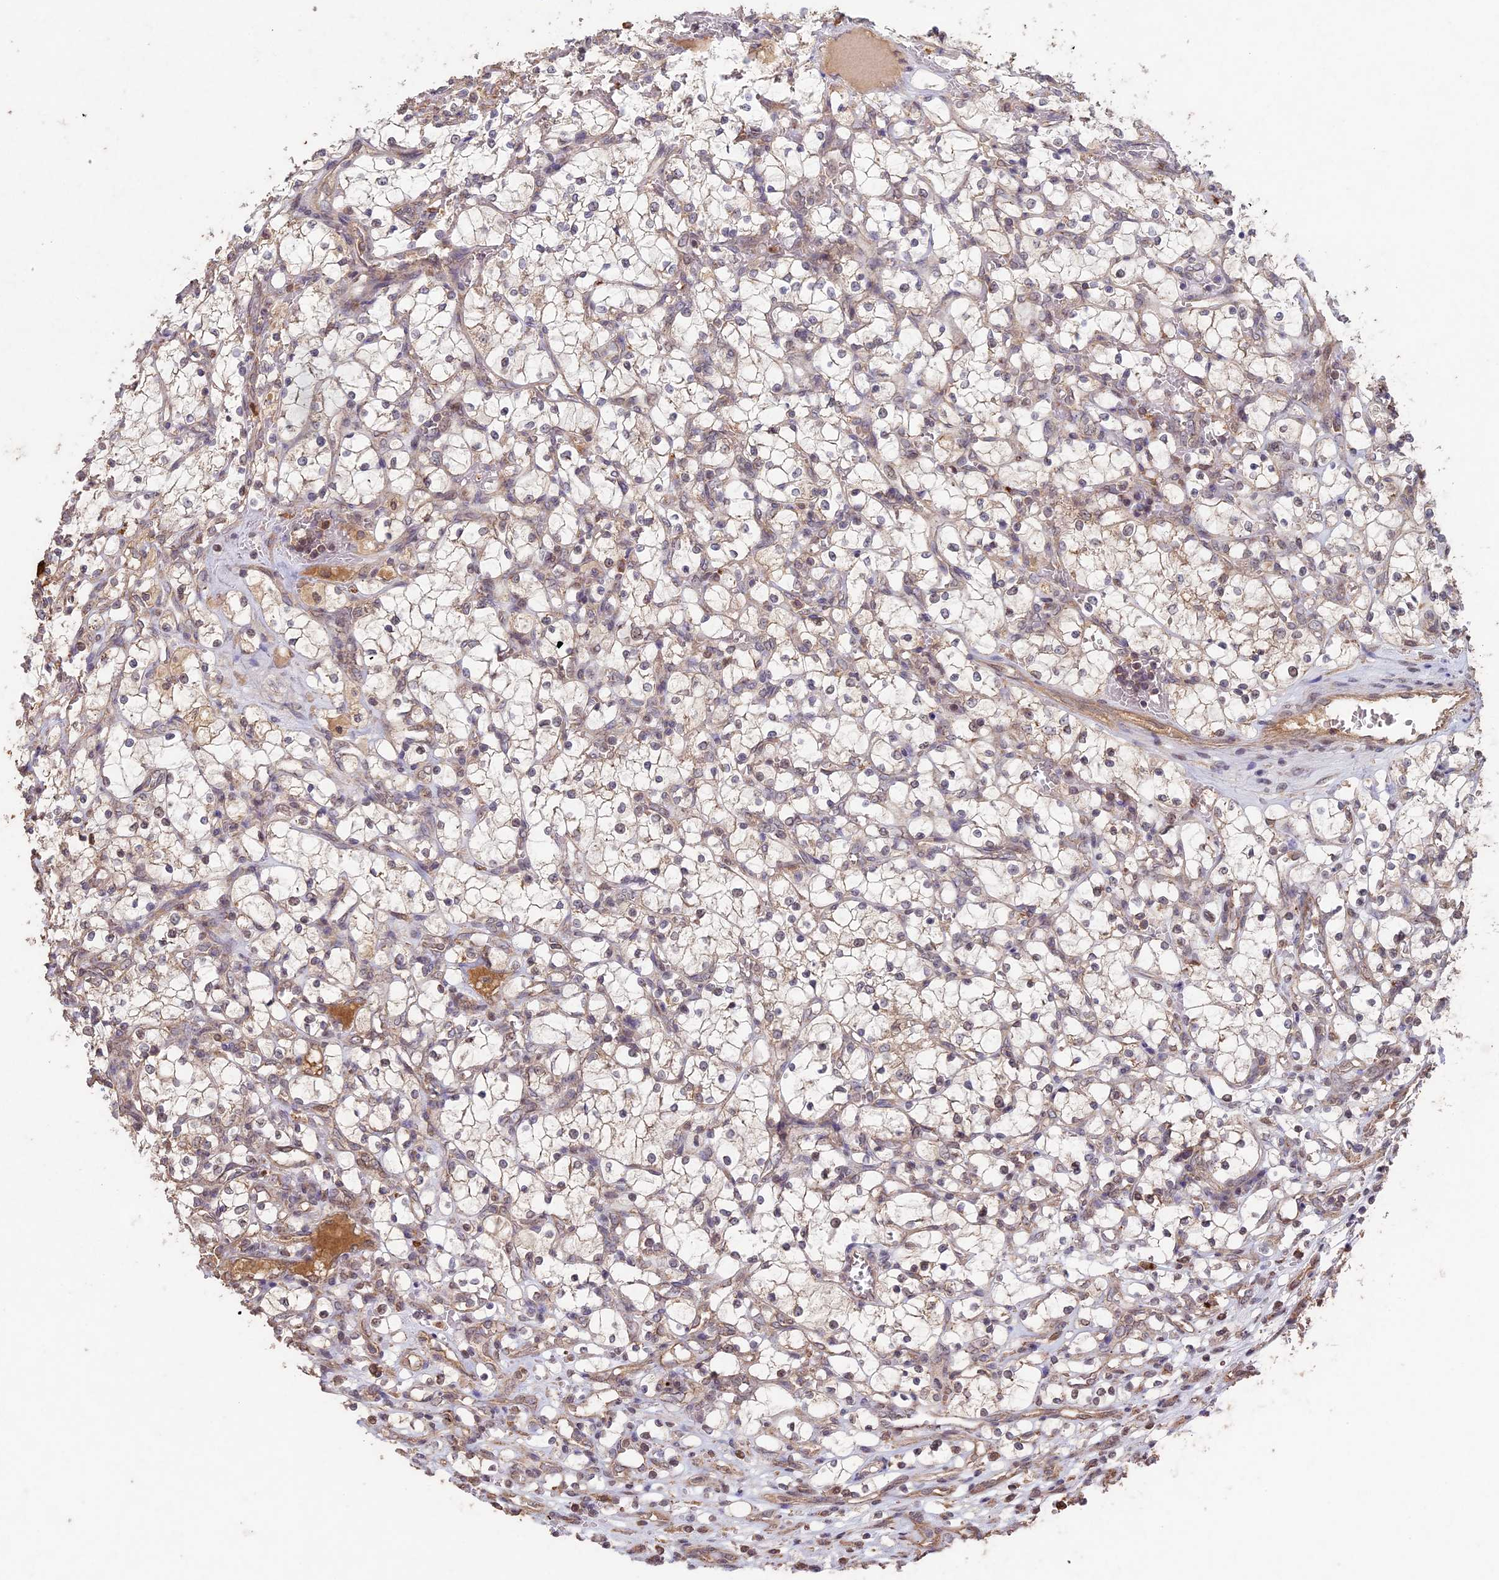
{"staining": {"intensity": "weak", "quantity": "<25%", "location": "cytoplasmic/membranous"}, "tissue": "renal cancer", "cell_type": "Tumor cells", "image_type": "cancer", "snomed": [{"axis": "morphology", "description": "Adenocarcinoma, NOS"}, {"axis": "topography", "description": "Kidney"}], "caption": "Immunohistochemistry of renal adenocarcinoma reveals no positivity in tumor cells.", "gene": "RCCD1", "patient": {"sex": "female", "age": 69}}